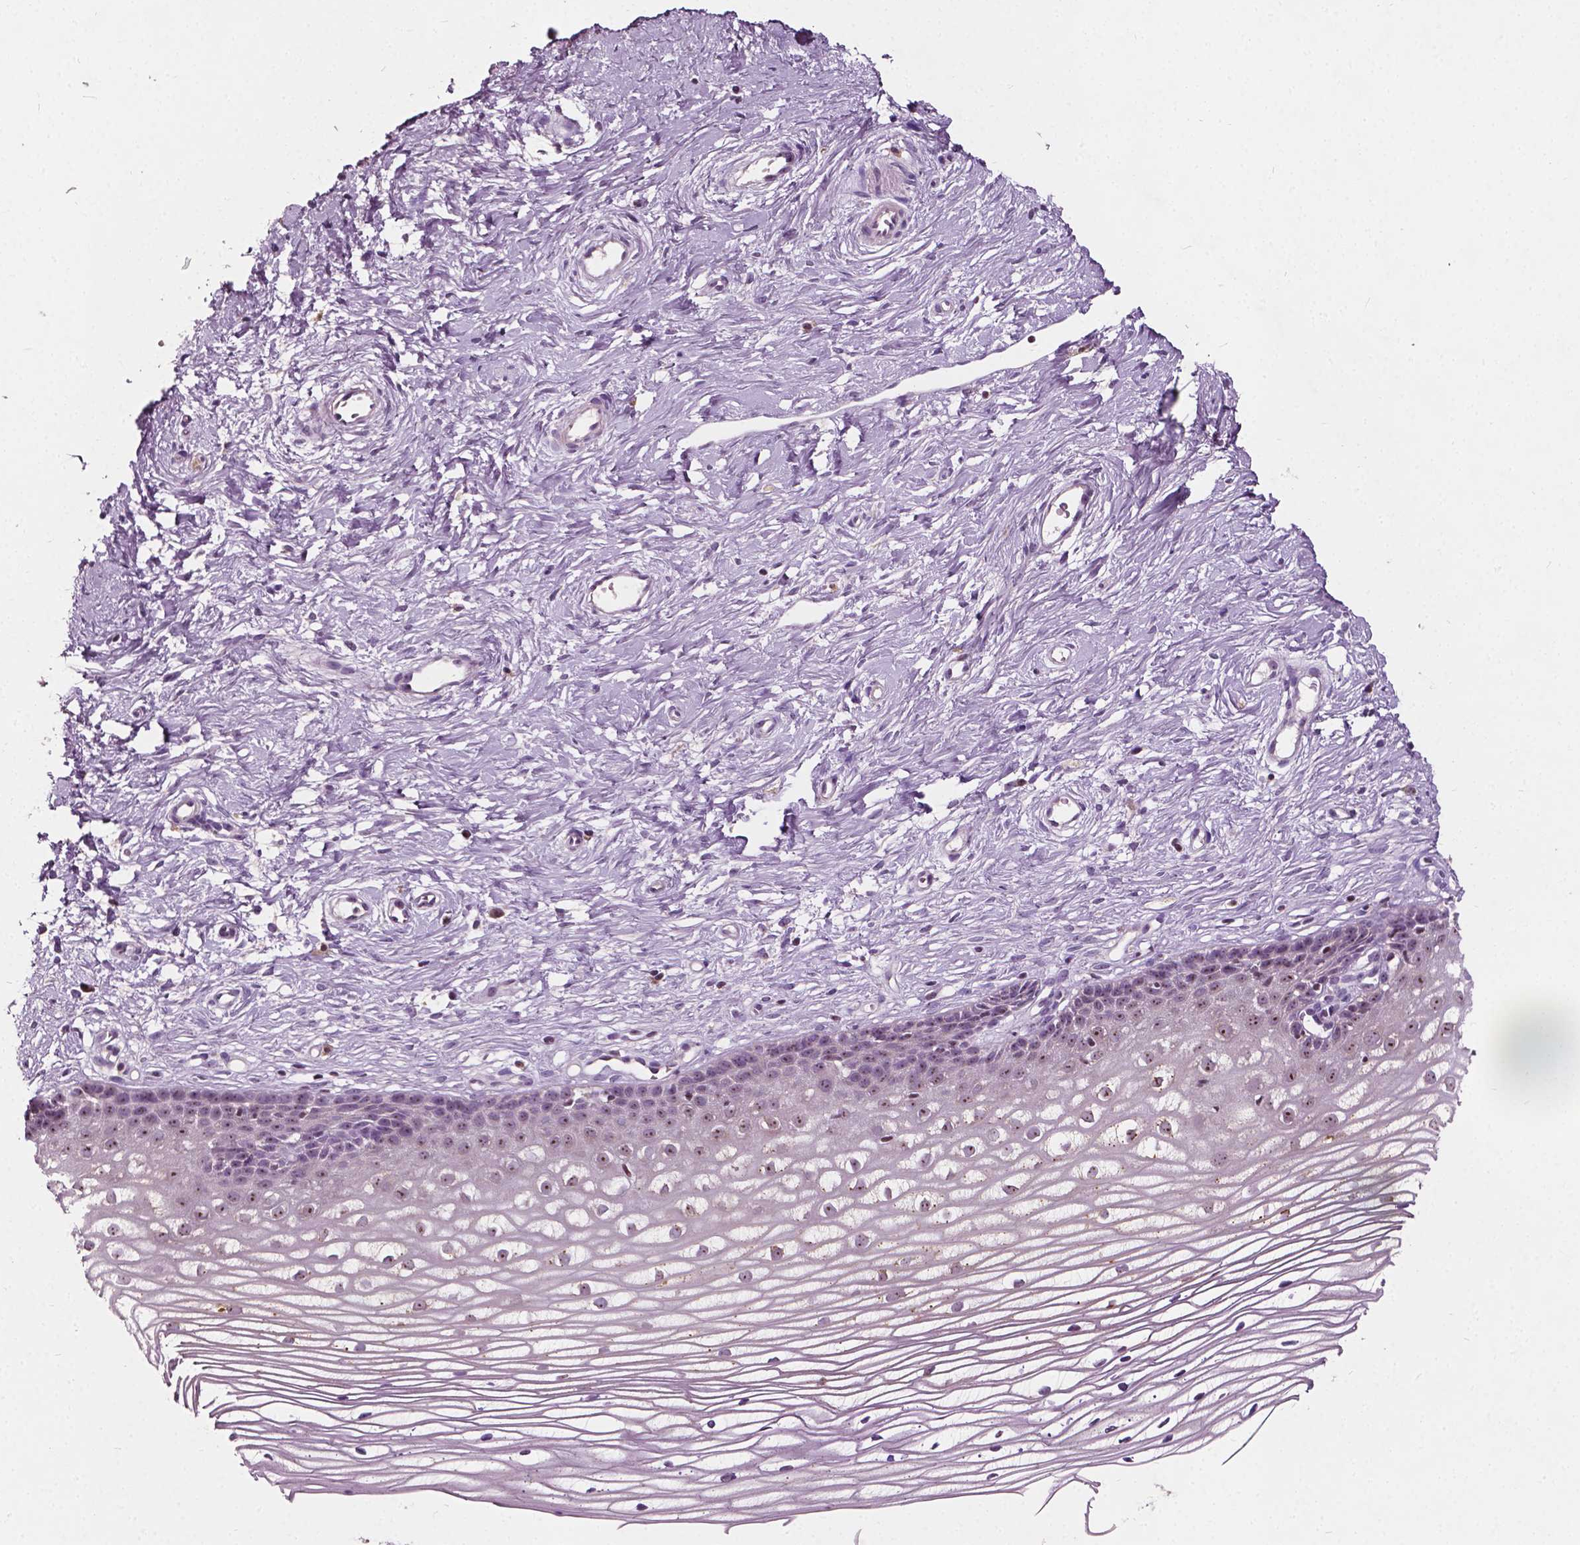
{"staining": {"intensity": "negative", "quantity": "none", "location": "none"}, "tissue": "cervix", "cell_type": "Glandular cells", "image_type": "normal", "snomed": [{"axis": "morphology", "description": "Normal tissue, NOS"}, {"axis": "topography", "description": "Cervix"}], "caption": "IHC of benign cervix demonstrates no expression in glandular cells. (DAB (3,3'-diaminobenzidine) immunohistochemistry, high magnification).", "gene": "ODF3L2", "patient": {"sex": "female", "age": 40}}